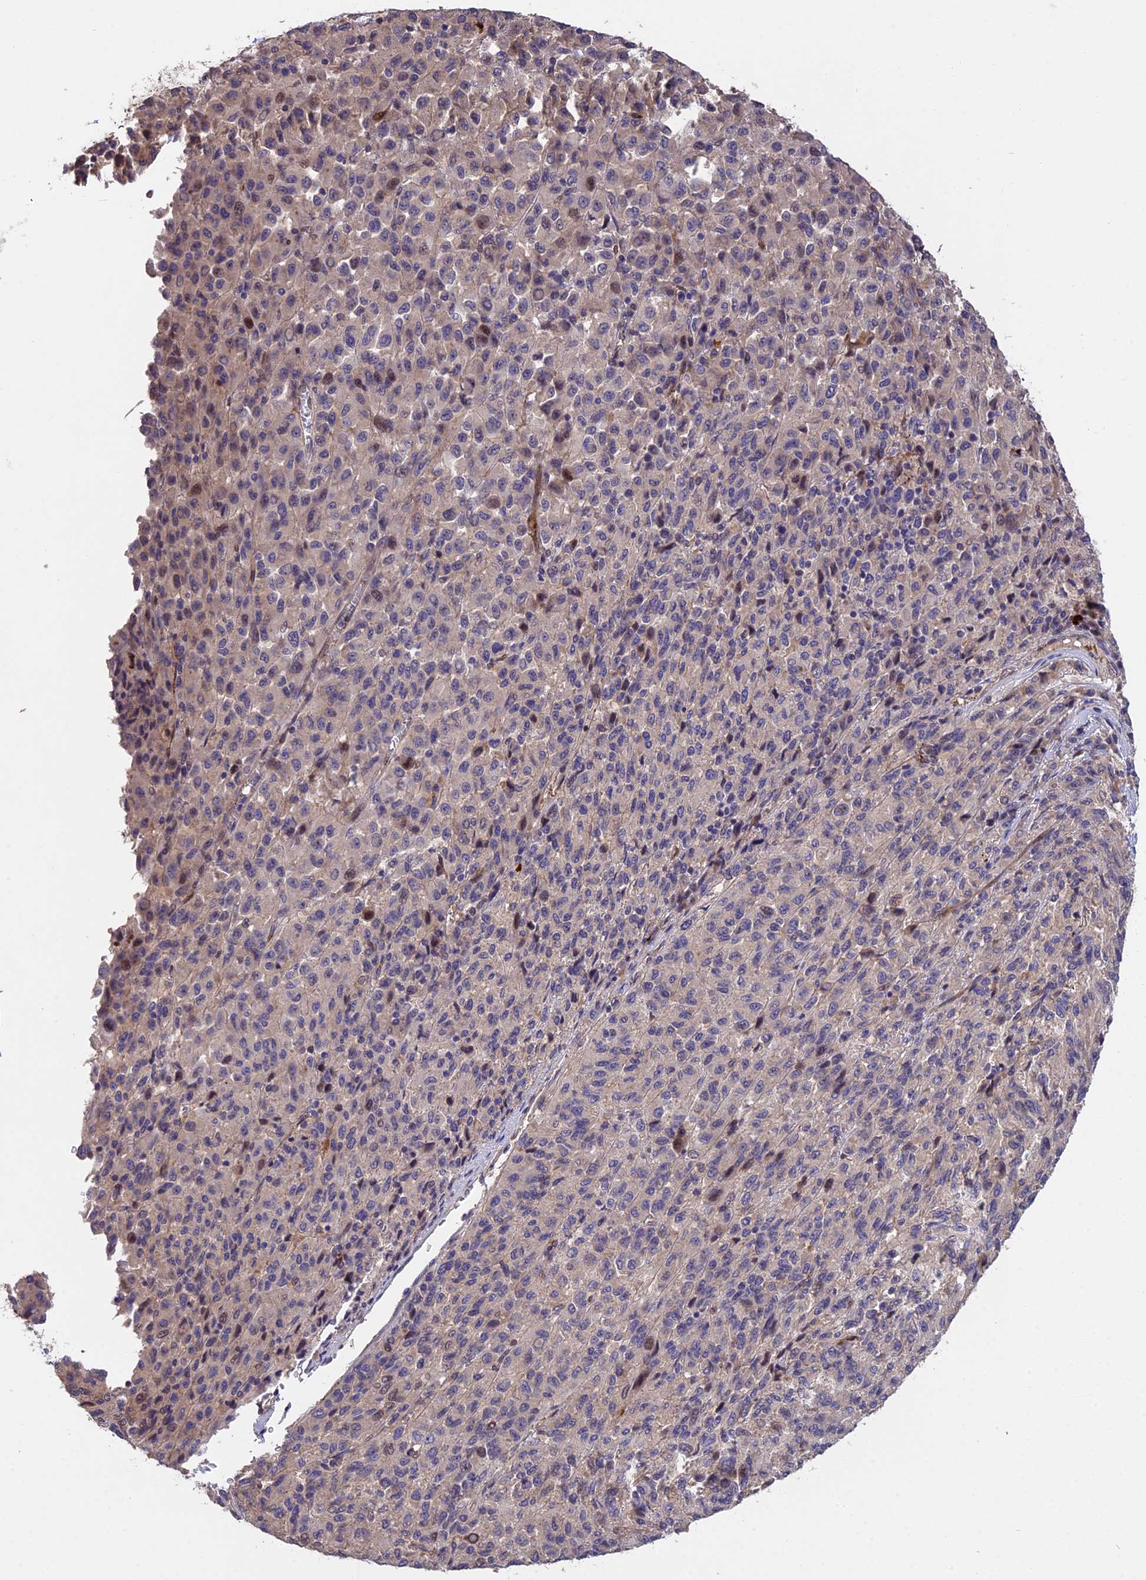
{"staining": {"intensity": "negative", "quantity": "none", "location": "none"}, "tissue": "melanoma", "cell_type": "Tumor cells", "image_type": "cancer", "snomed": [{"axis": "morphology", "description": "Malignant melanoma, Metastatic site"}, {"axis": "topography", "description": "Lung"}], "caption": "Photomicrograph shows no significant protein expression in tumor cells of melanoma.", "gene": "MFSD2A", "patient": {"sex": "male", "age": 64}}